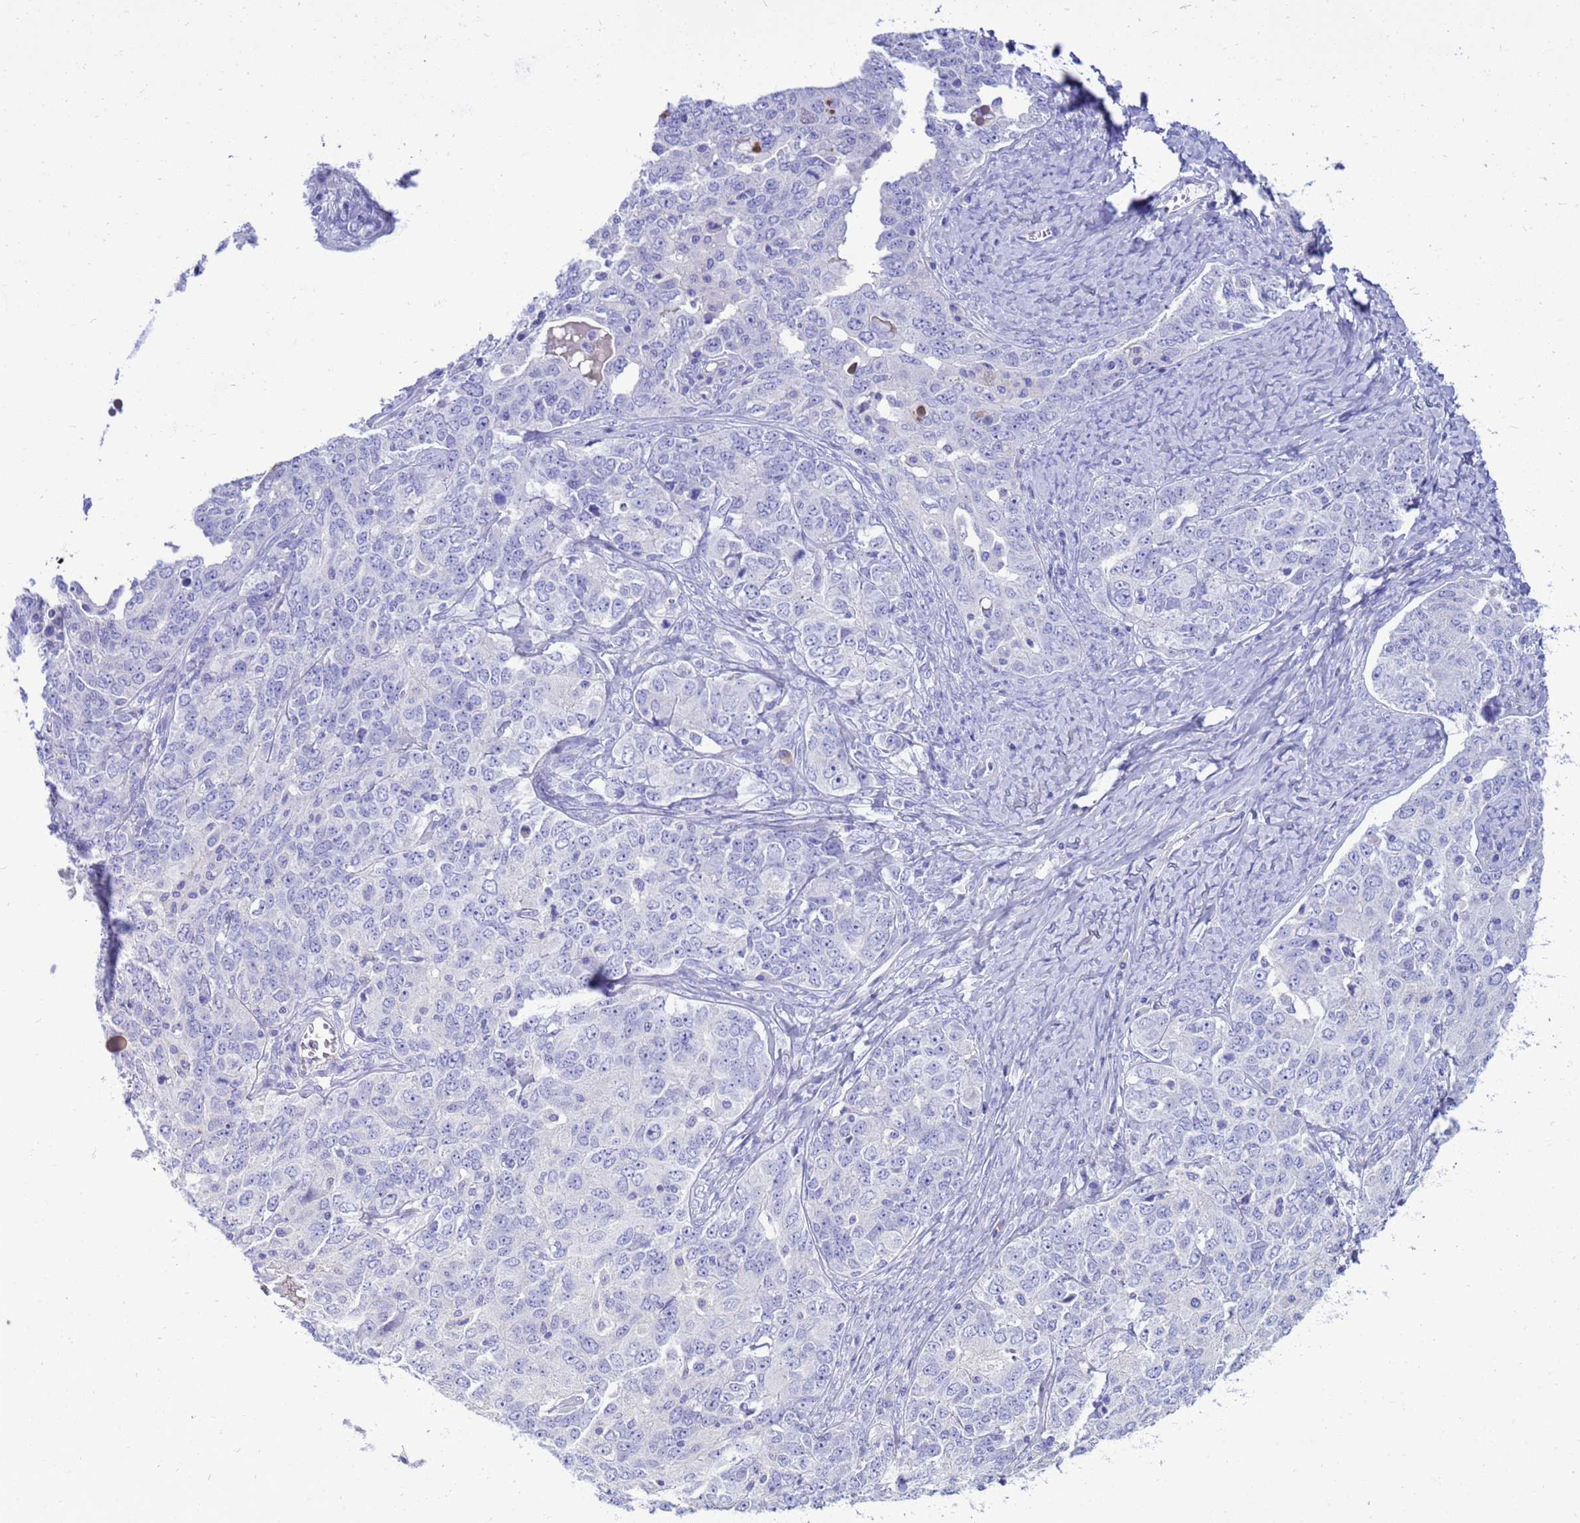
{"staining": {"intensity": "negative", "quantity": "none", "location": "none"}, "tissue": "ovarian cancer", "cell_type": "Tumor cells", "image_type": "cancer", "snomed": [{"axis": "morphology", "description": "Carcinoma, endometroid"}, {"axis": "topography", "description": "Ovary"}], "caption": "This photomicrograph is of ovarian cancer stained with immunohistochemistry (IHC) to label a protein in brown with the nuclei are counter-stained blue. There is no expression in tumor cells.", "gene": "SYCN", "patient": {"sex": "female", "age": 62}}